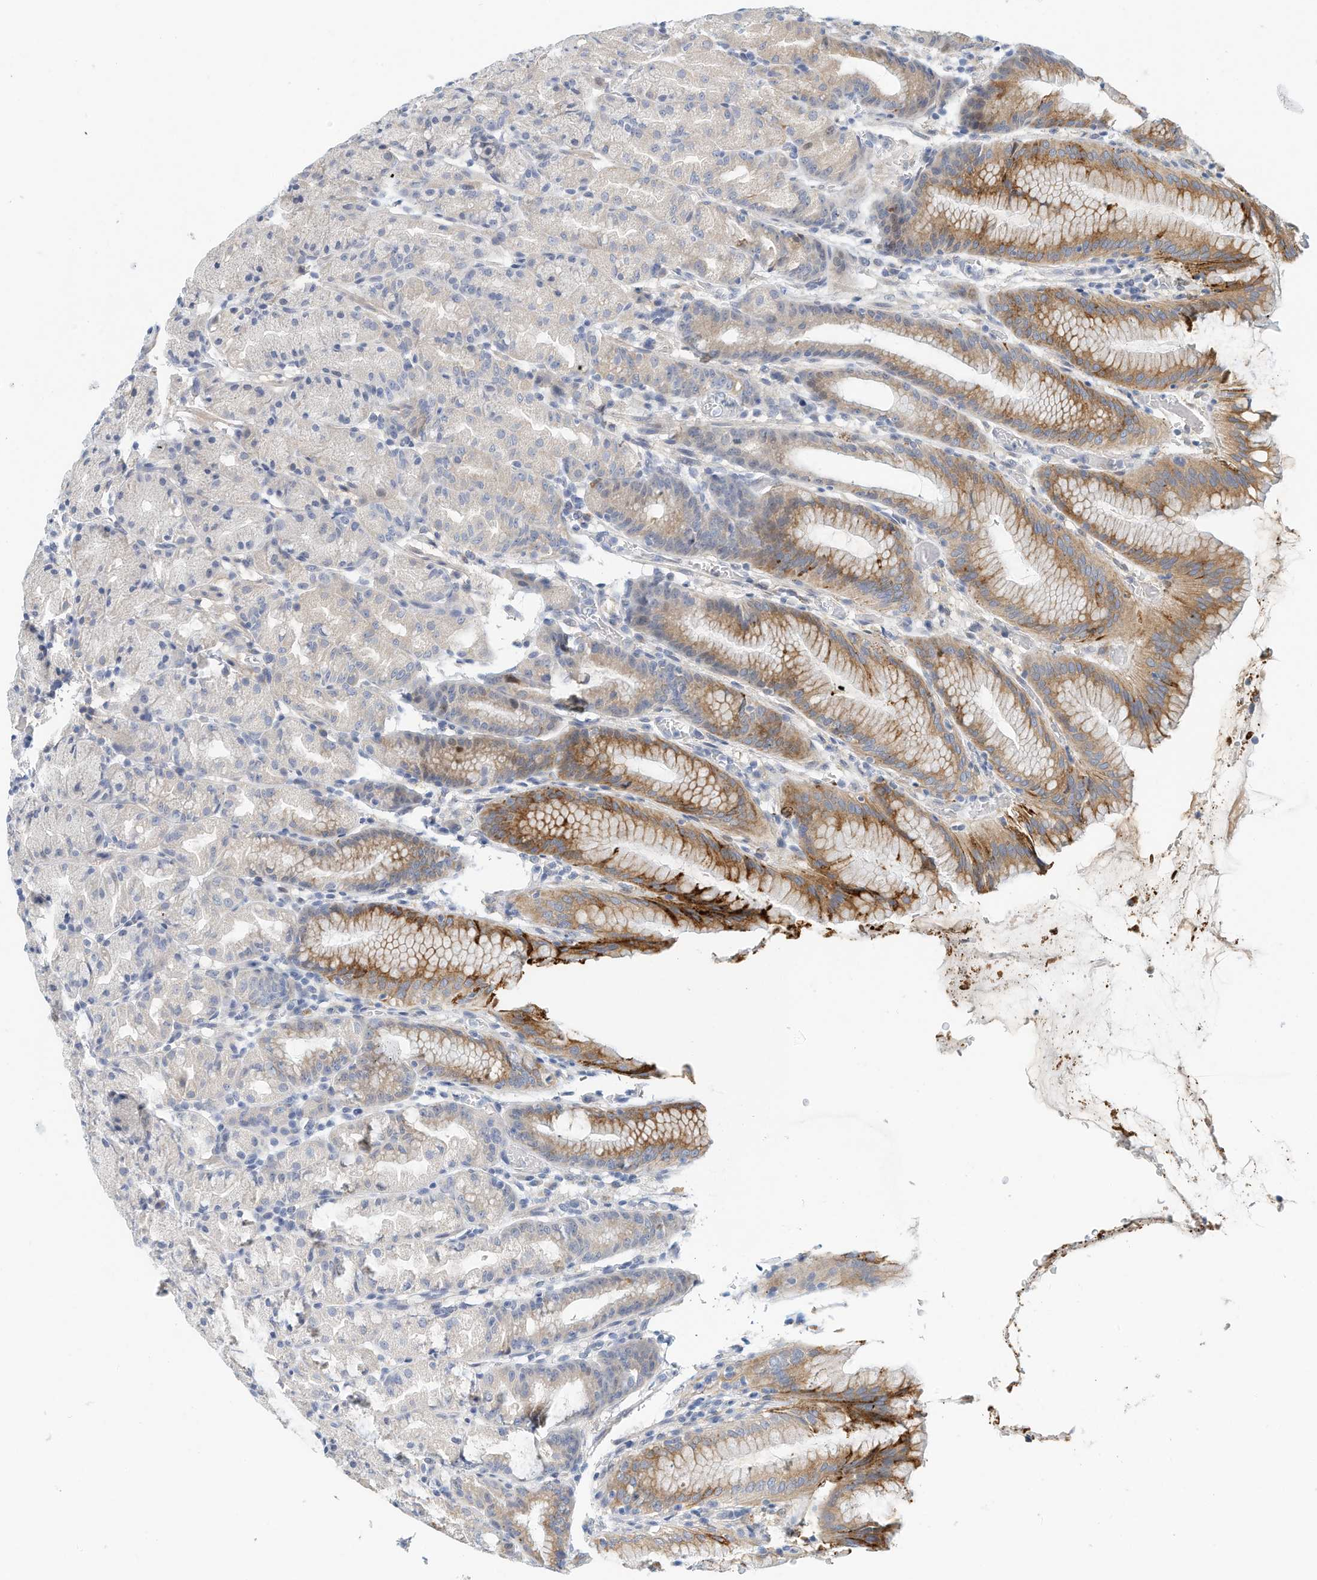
{"staining": {"intensity": "strong", "quantity": "25%-75%", "location": "cytoplasmic/membranous"}, "tissue": "stomach", "cell_type": "Glandular cells", "image_type": "normal", "snomed": [{"axis": "morphology", "description": "Normal tissue, NOS"}, {"axis": "topography", "description": "Stomach, upper"}], "caption": "Brown immunohistochemical staining in benign stomach exhibits strong cytoplasmic/membranous staining in approximately 25%-75% of glandular cells. (DAB = brown stain, brightfield microscopy at high magnification).", "gene": "ARHGAP28", "patient": {"sex": "male", "age": 48}}